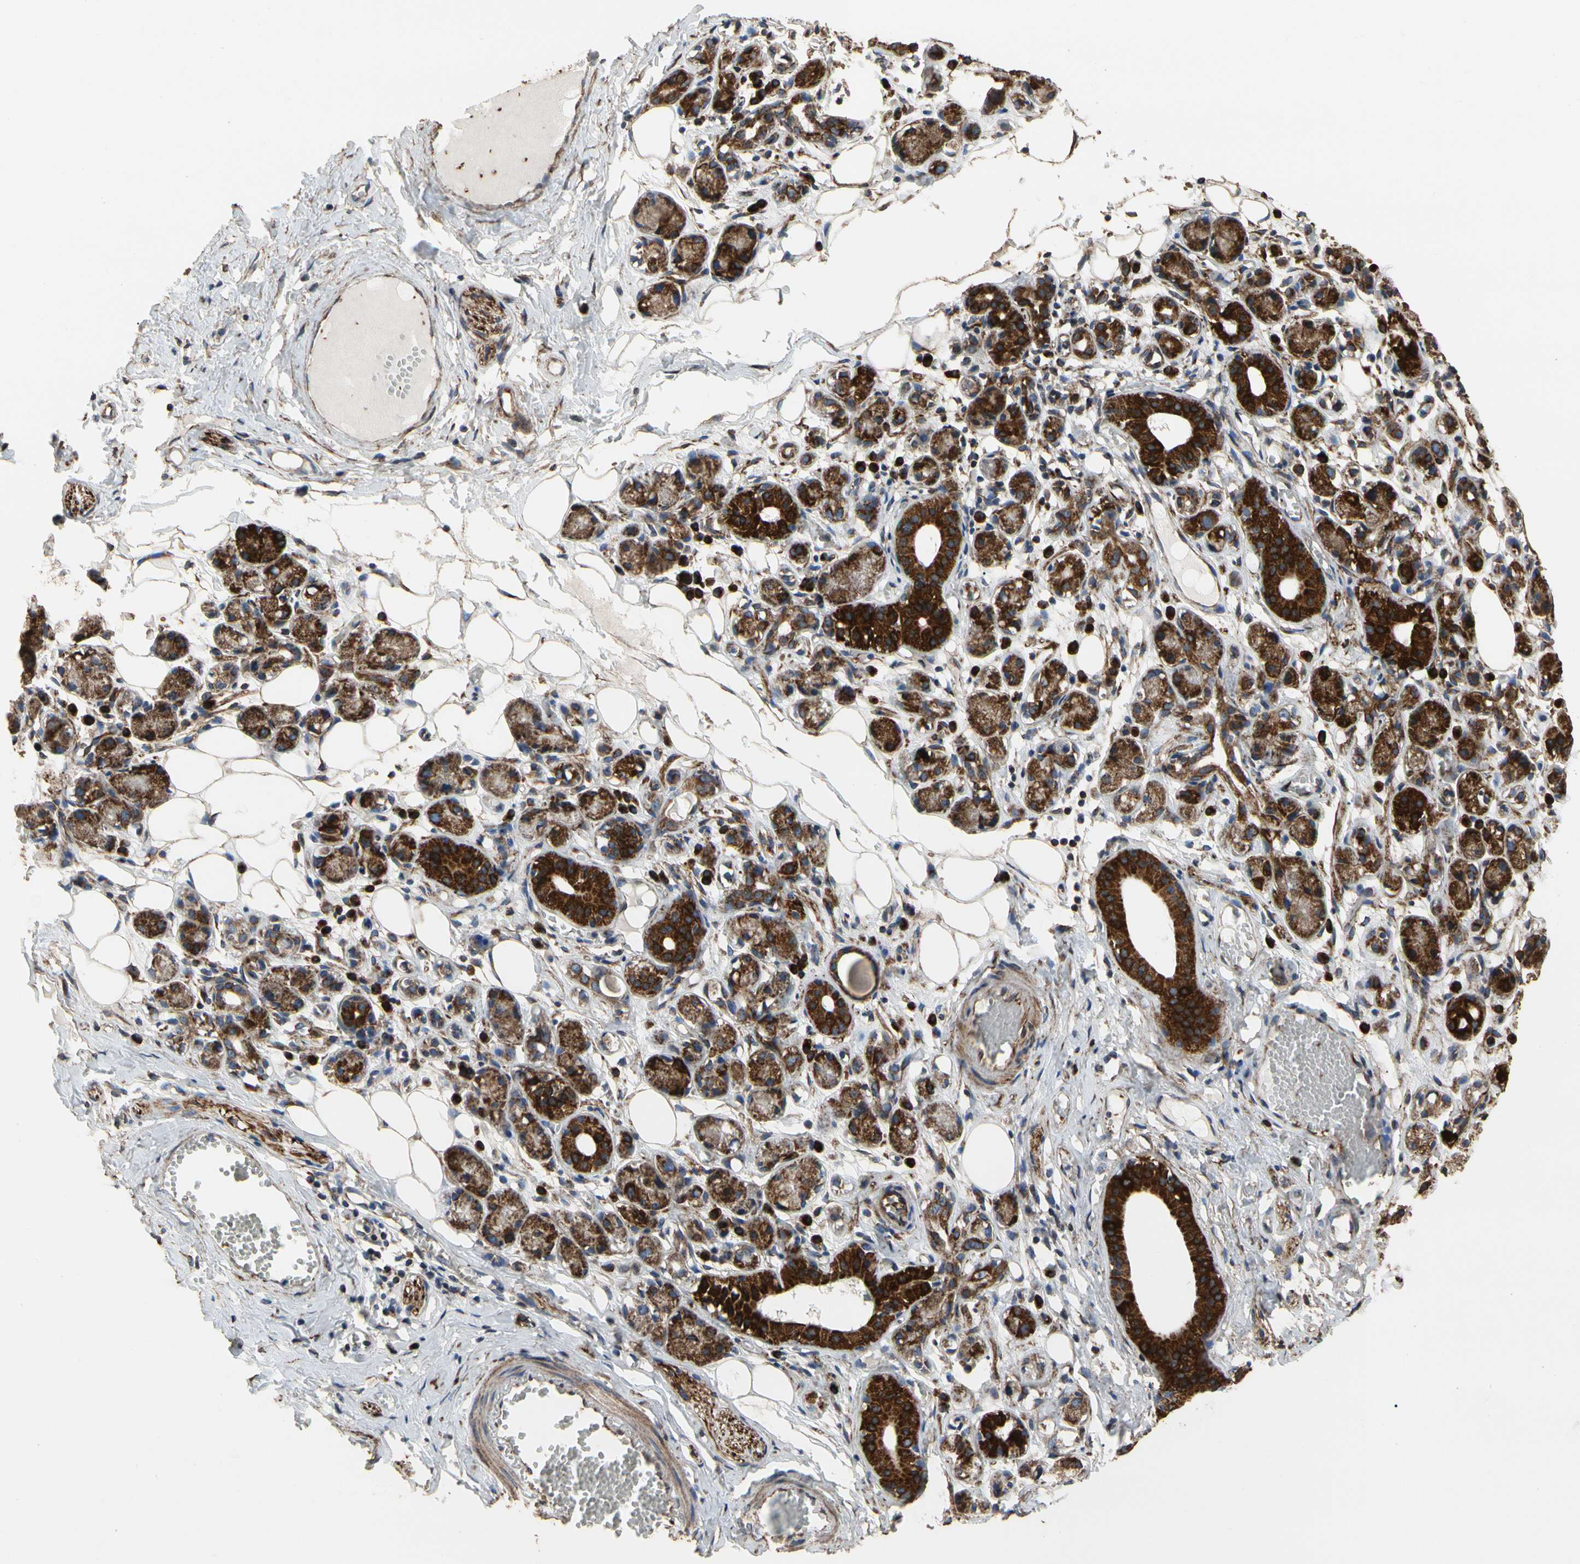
{"staining": {"intensity": "moderate", "quantity": ">75%", "location": "cytoplasmic/membranous"}, "tissue": "adipose tissue", "cell_type": "Adipocytes", "image_type": "normal", "snomed": [{"axis": "morphology", "description": "Normal tissue, NOS"}, {"axis": "morphology", "description": "Inflammation, NOS"}, {"axis": "topography", "description": "Vascular tissue"}, {"axis": "topography", "description": "Salivary gland"}], "caption": "Benign adipose tissue reveals moderate cytoplasmic/membranous expression in approximately >75% of adipocytes.", "gene": "TUBA1A", "patient": {"sex": "female", "age": 75}}